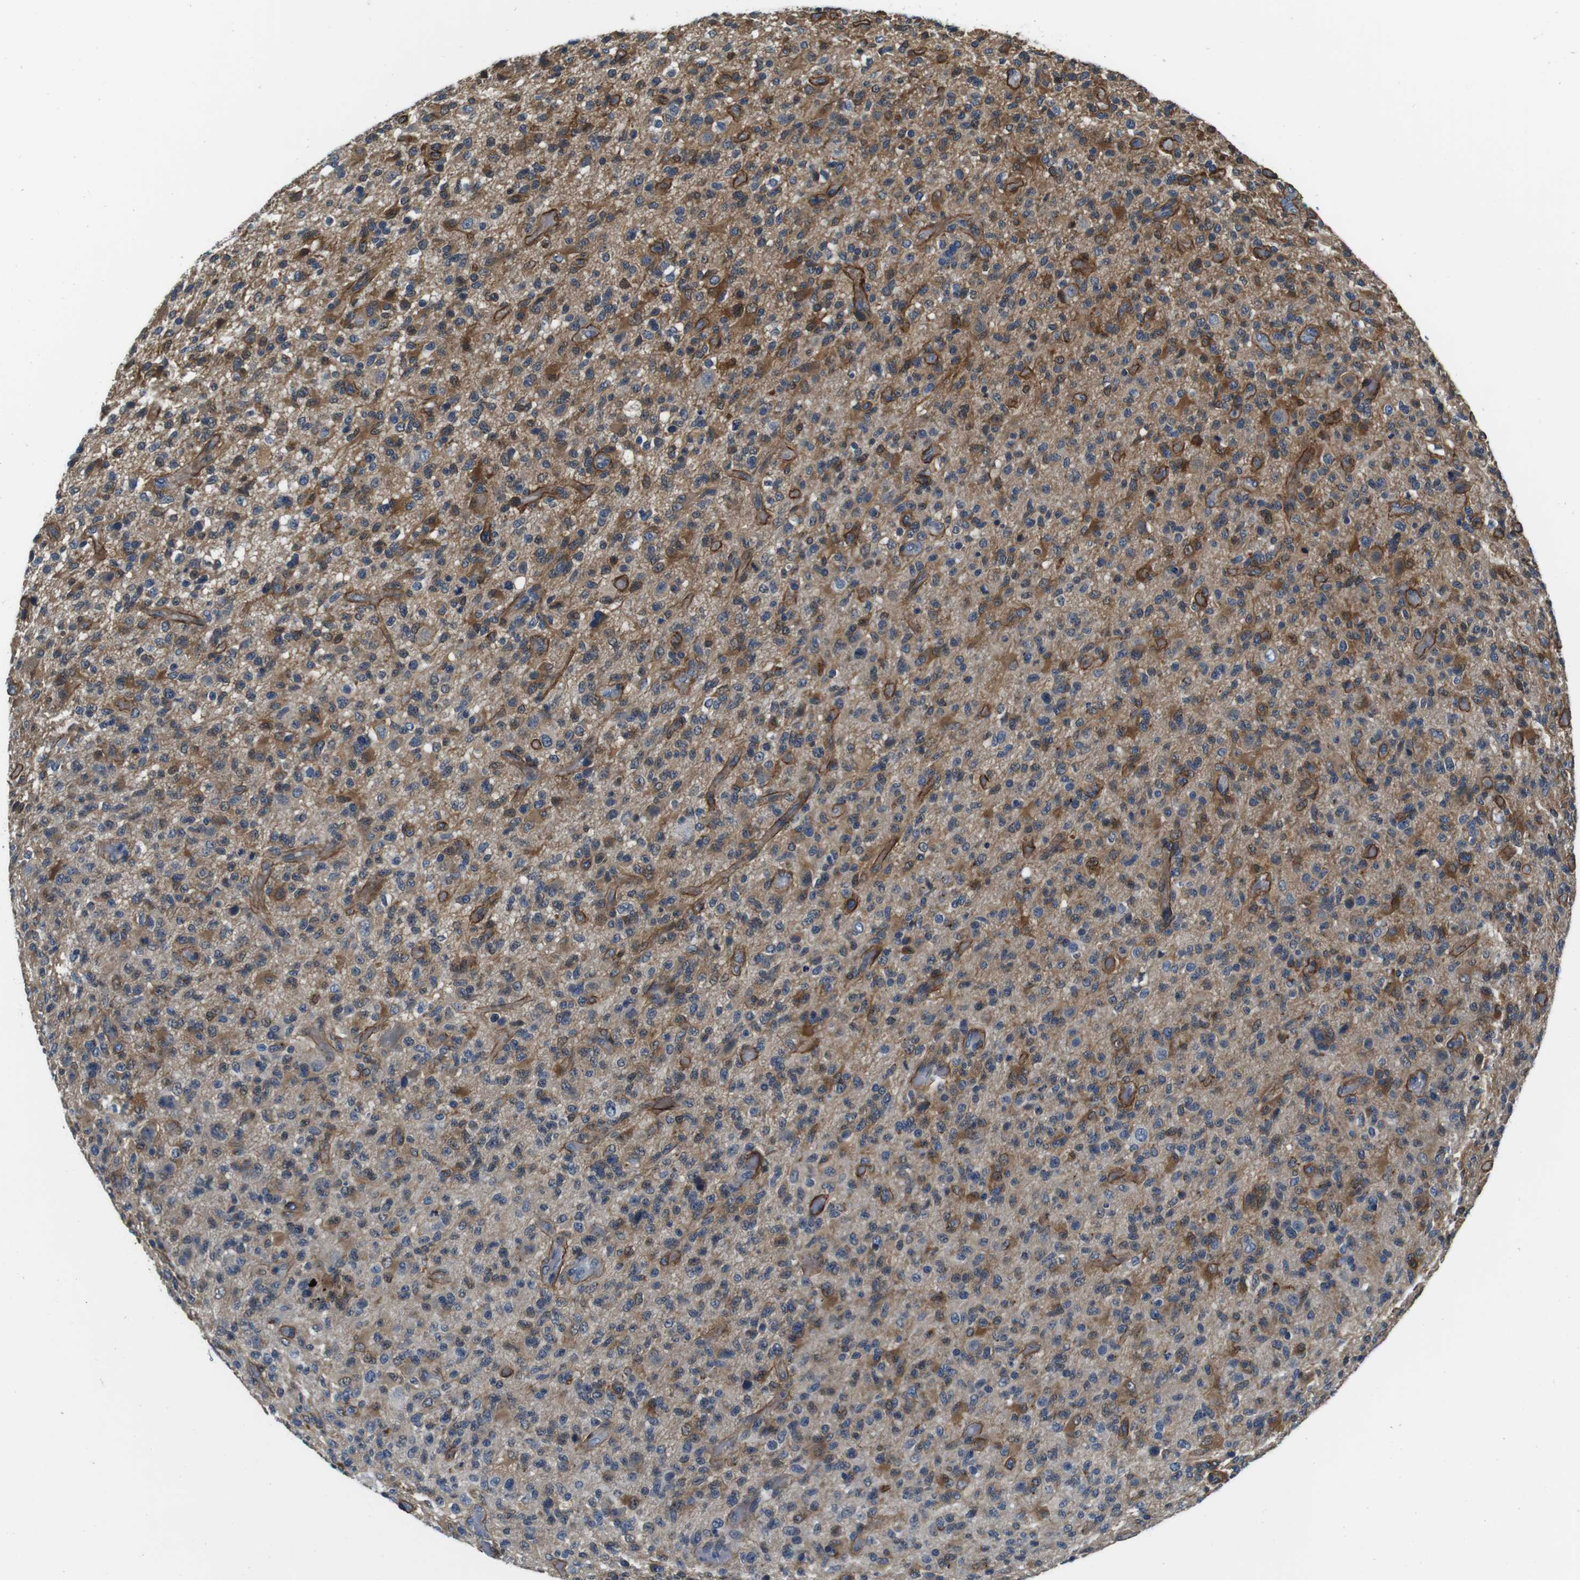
{"staining": {"intensity": "moderate", "quantity": ">75%", "location": "cytoplasmic/membranous"}, "tissue": "glioma", "cell_type": "Tumor cells", "image_type": "cancer", "snomed": [{"axis": "morphology", "description": "Glioma, malignant, High grade"}, {"axis": "topography", "description": "Brain"}], "caption": "Protein positivity by immunohistochemistry exhibits moderate cytoplasmic/membranous staining in about >75% of tumor cells in glioma.", "gene": "DTNA", "patient": {"sex": "male", "age": 71}}